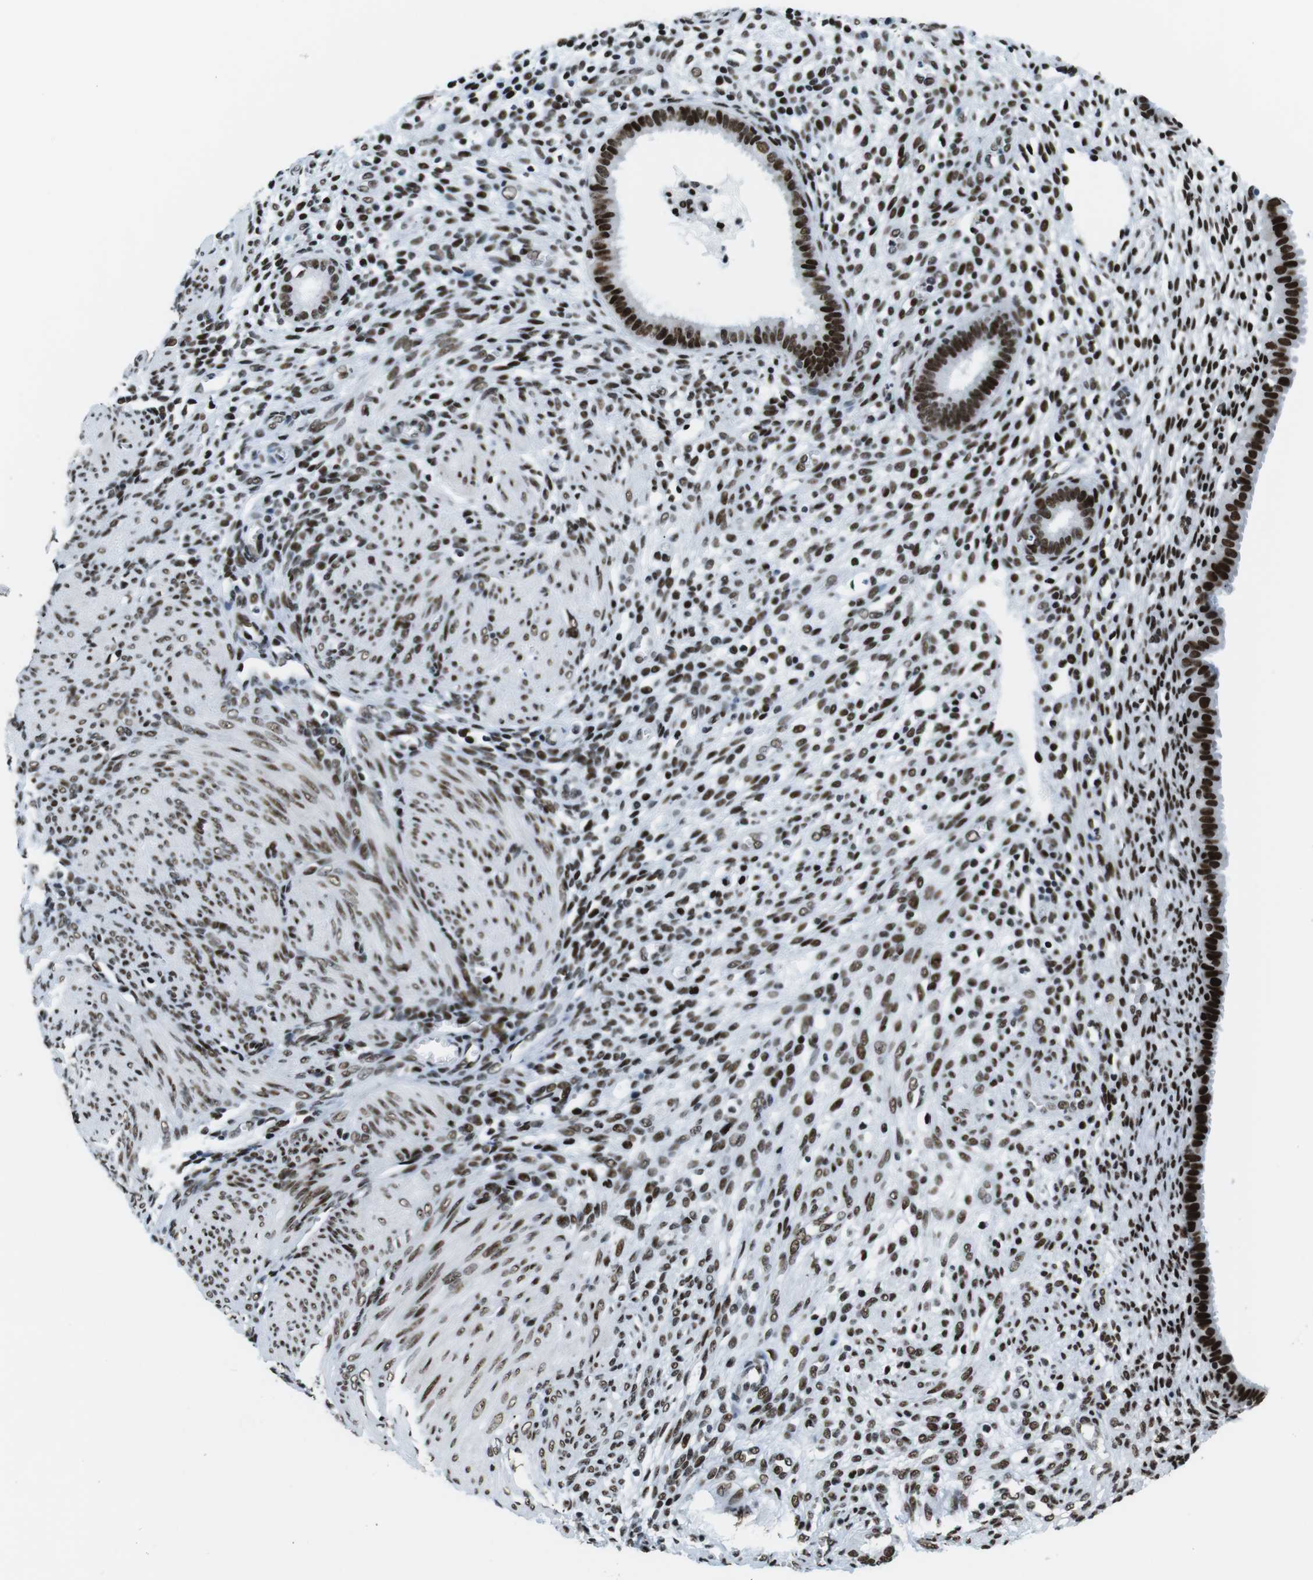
{"staining": {"intensity": "moderate", "quantity": ">75%", "location": "nuclear"}, "tissue": "endometrium", "cell_type": "Cells in endometrial stroma", "image_type": "normal", "snomed": [{"axis": "morphology", "description": "Normal tissue, NOS"}, {"axis": "topography", "description": "Endometrium"}], "caption": "Immunohistochemistry (IHC) (DAB) staining of normal human endometrium demonstrates moderate nuclear protein staining in approximately >75% of cells in endometrial stroma.", "gene": "CITED2", "patient": {"sex": "female", "age": 72}}